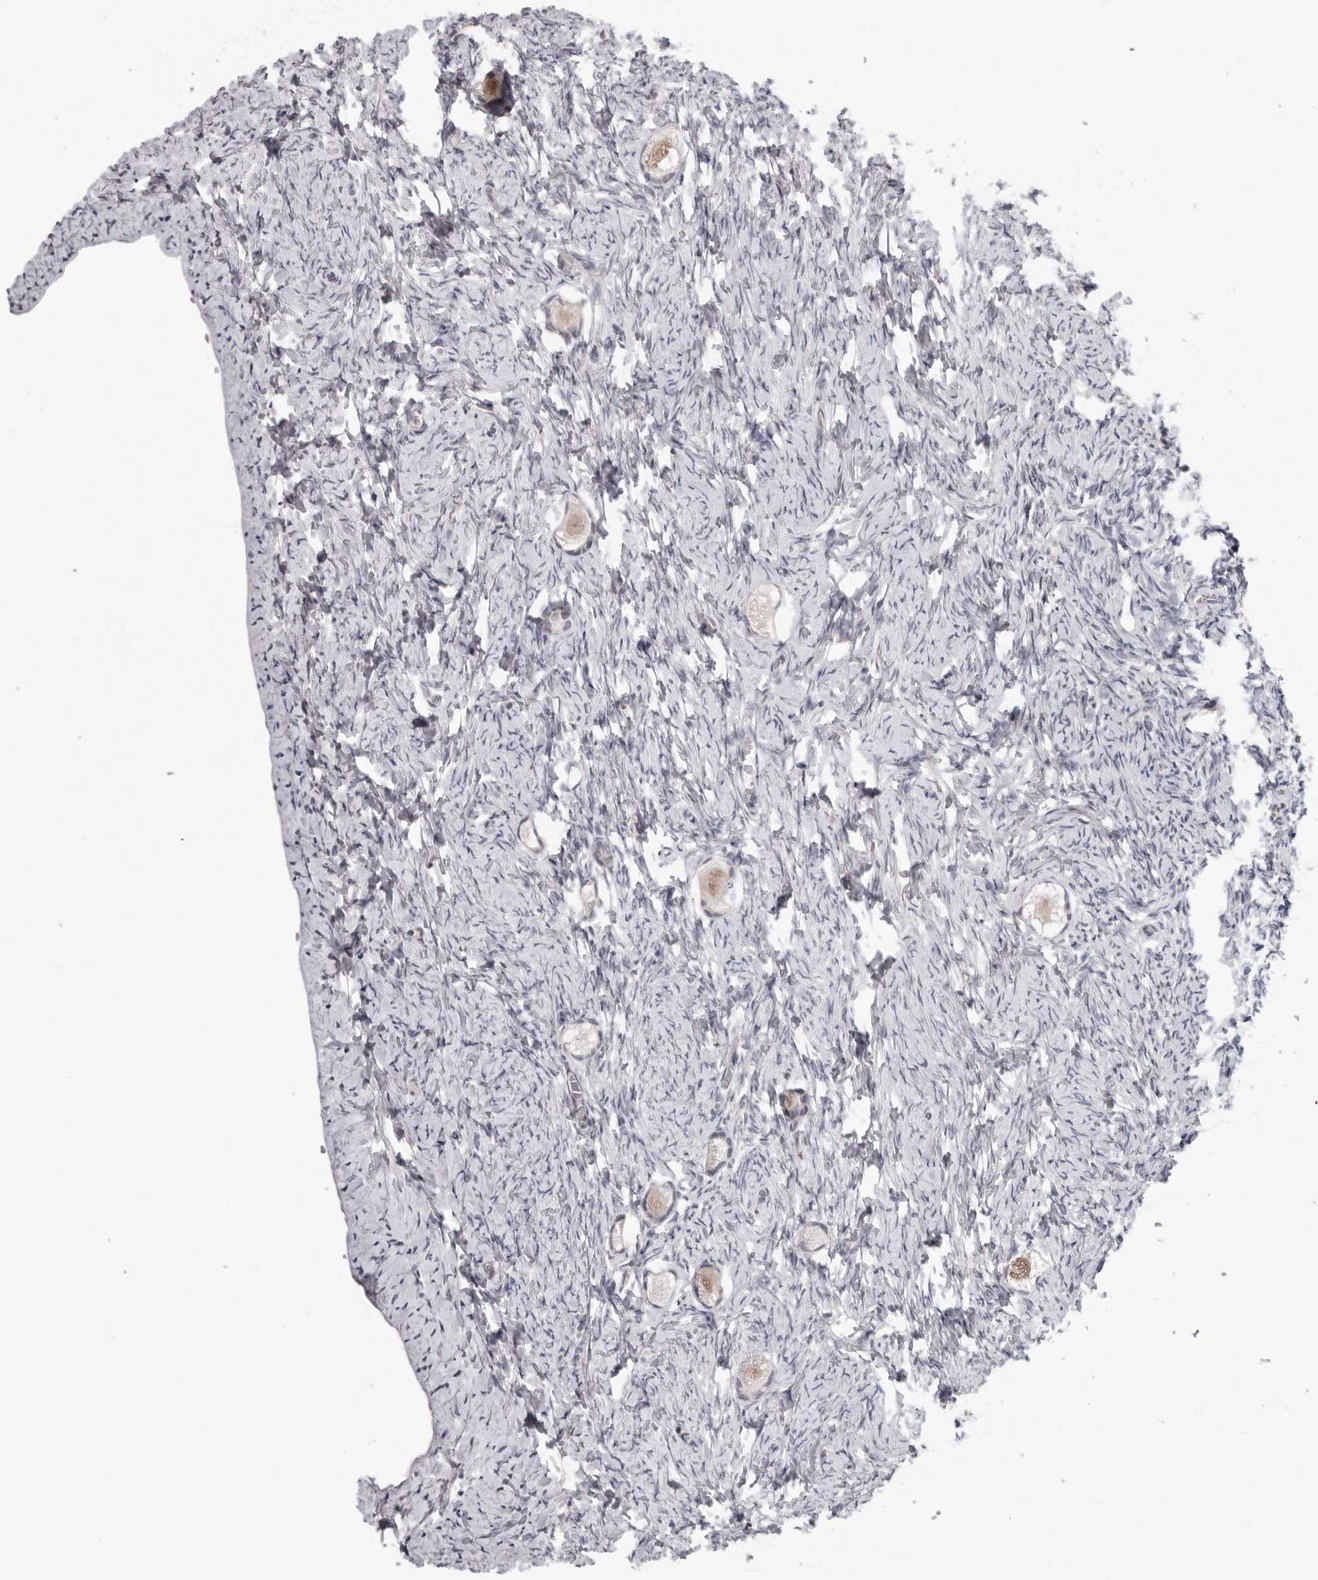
{"staining": {"intensity": "moderate", "quantity": "25%-75%", "location": "nuclear"}, "tissue": "ovary", "cell_type": "Follicle cells", "image_type": "normal", "snomed": [{"axis": "morphology", "description": "Normal tissue, NOS"}, {"axis": "topography", "description": "Ovary"}], "caption": "Immunohistochemical staining of normal human ovary reveals moderate nuclear protein expression in approximately 25%-75% of follicle cells. (DAB IHC, brown staining for protein, blue staining for nuclei).", "gene": "RALGPS2", "patient": {"sex": "female", "age": 27}}